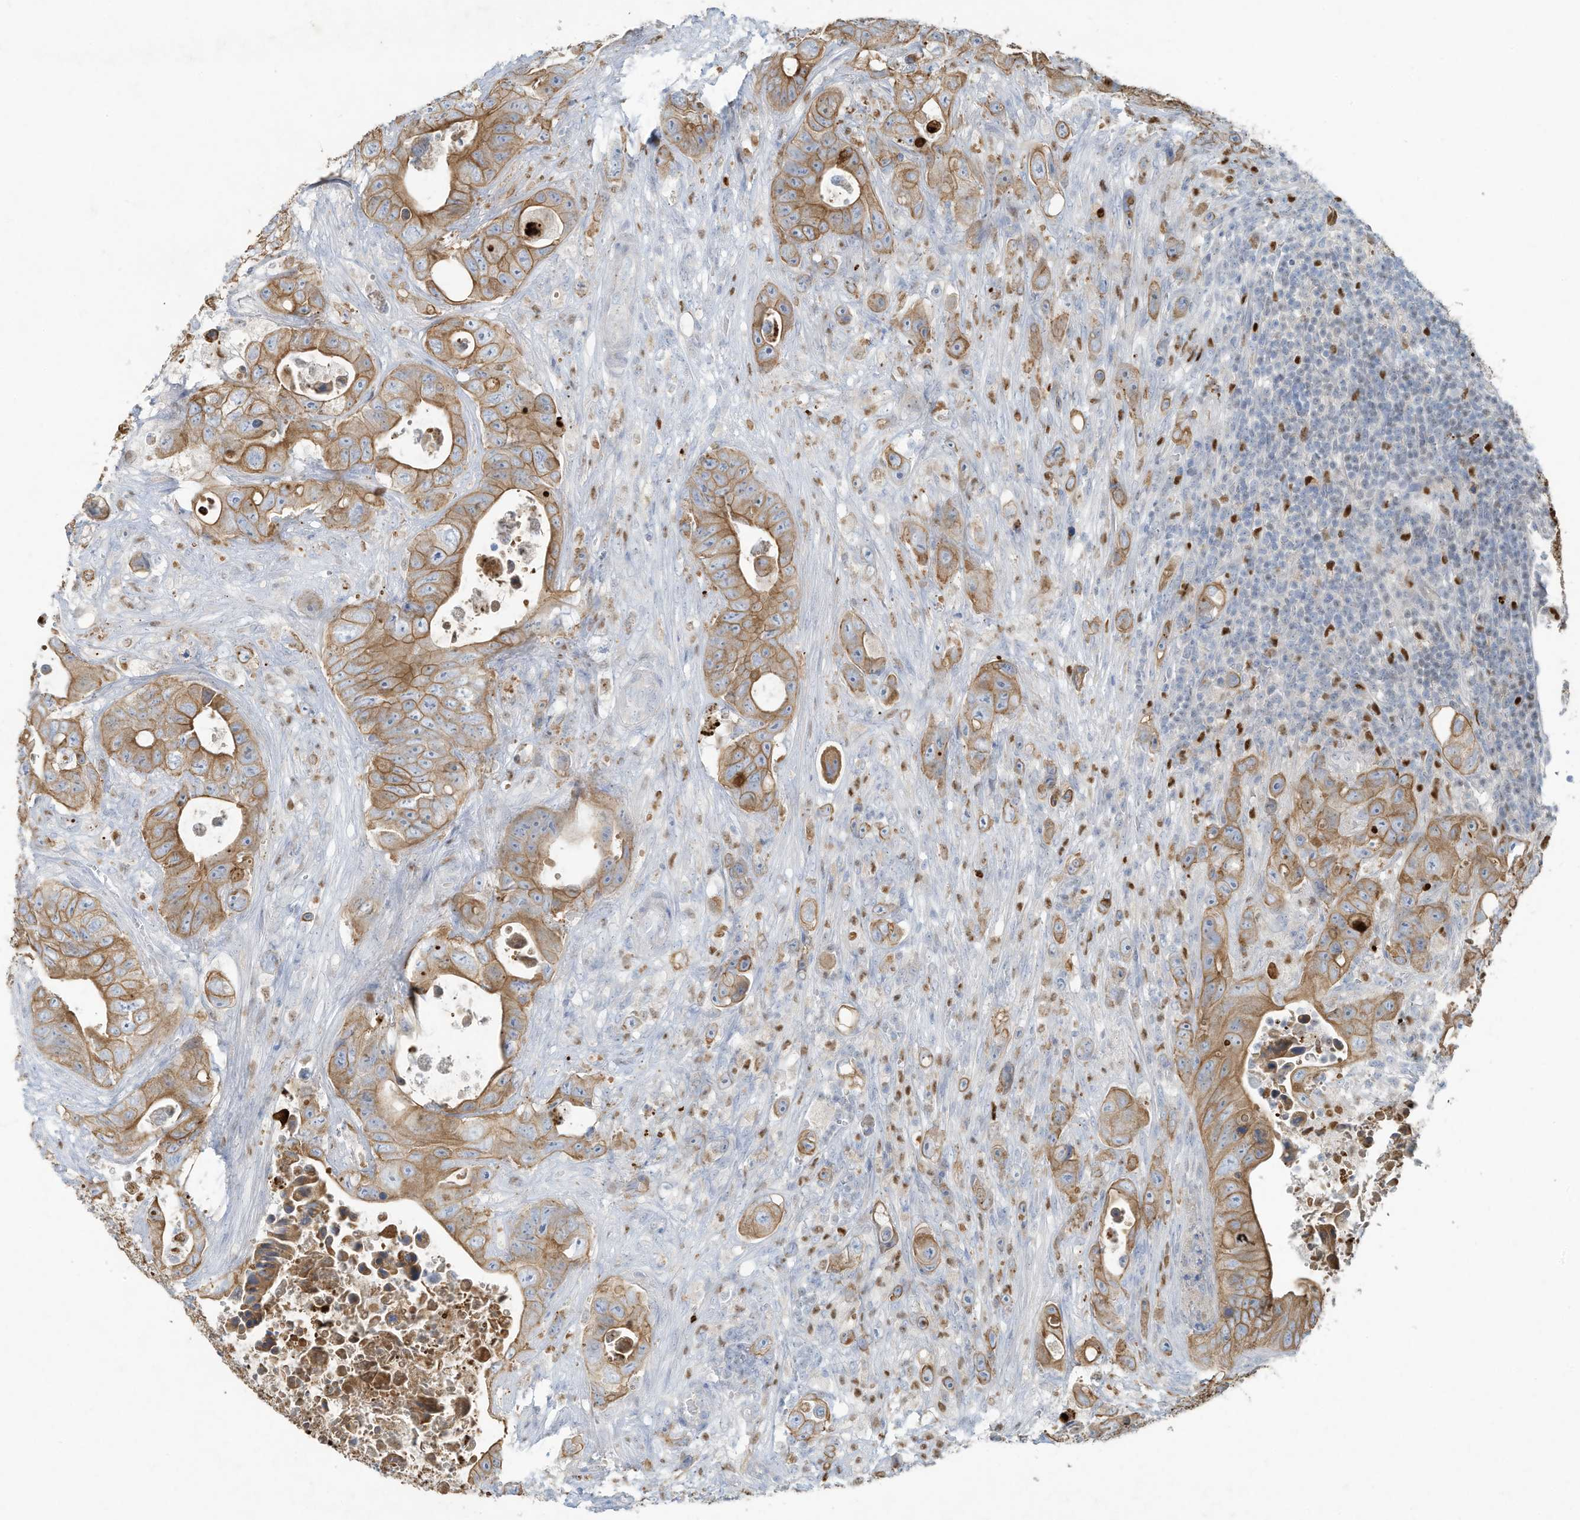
{"staining": {"intensity": "moderate", "quantity": ">75%", "location": "cytoplasmic/membranous"}, "tissue": "colorectal cancer", "cell_type": "Tumor cells", "image_type": "cancer", "snomed": [{"axis": "morphology", "description": "Adenocarcinoma, NOS"}, {"axis": "topography", "description": "Colon"}], "caption": "DAB (3,3'-diaminobenzidine) immunohistochemical staining of colorectal cancer (adenocarcinoma) displays moderate cytoplasmic/membranous protein positivity in approximately >75% of tumor cells. The protein of interest is stained brown, and the nuclei are stained in blue (DAB IHC with brightfield microscopy, high magnification).", "gene": "TUBE1", "patient": {"sex": "female", "age": 46}}